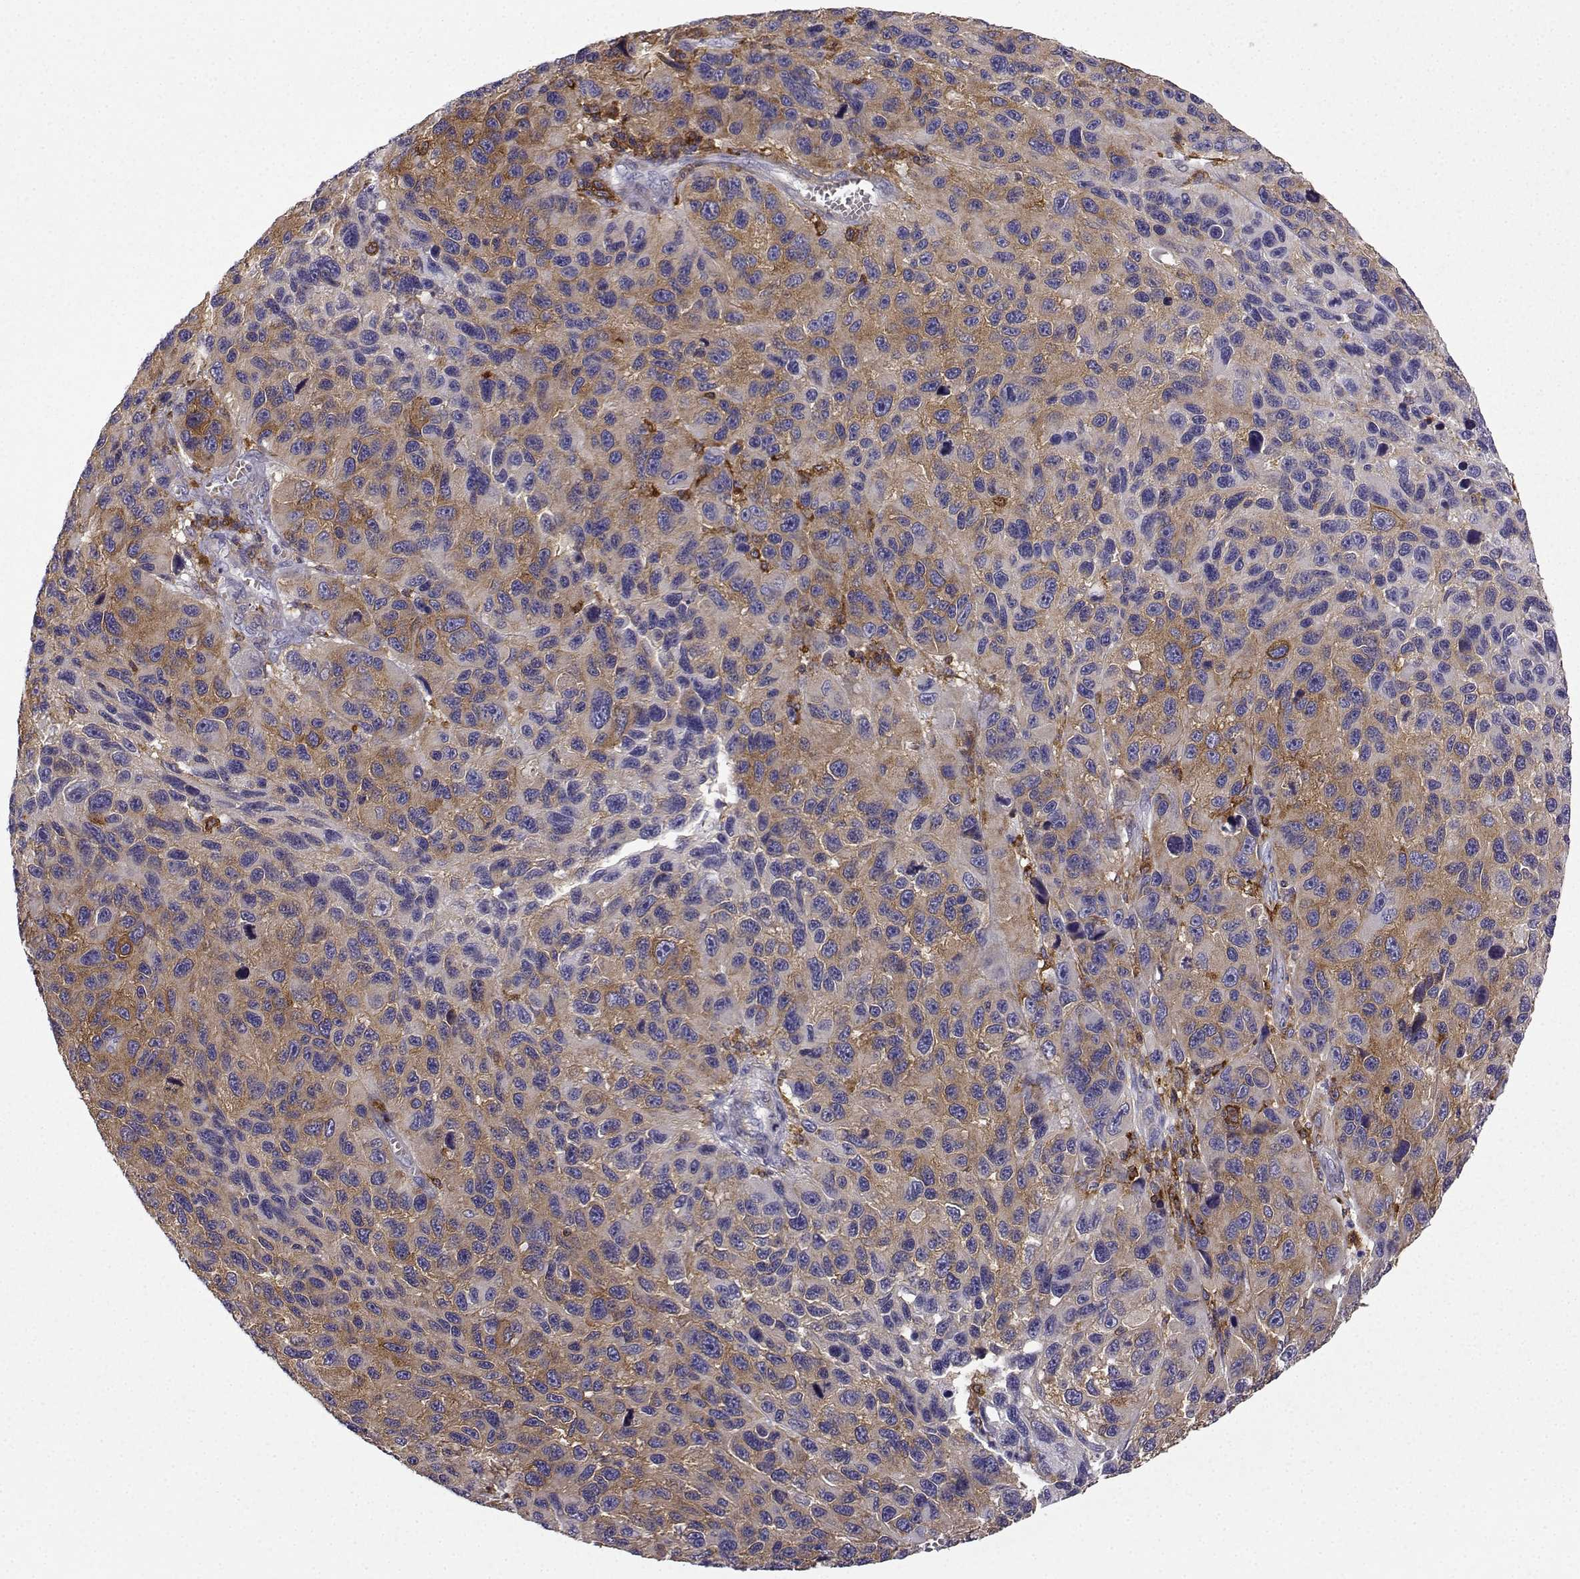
{"staining": {"intensity": "moderate", "quantity": "25%-75%", "location": "cytoplasmic/membranous"}, "tissue": "melanoma", "cell_type": "Tumor cells", "image_type": "cancer", "snomed": [{"axis": "morphology", "description": "Malignant melanoma, NOS"}, {"axis": "topography", "description": "Skin"}], "caption": "Brown immunohistochemical staining in human malignant melanoma demonstrates moderate cytoplasmic/membranous expression in approximately 25%-75% of tumor cells.", "gene": "DOCK10", "patient": {"sex": "male", "age": 53}}